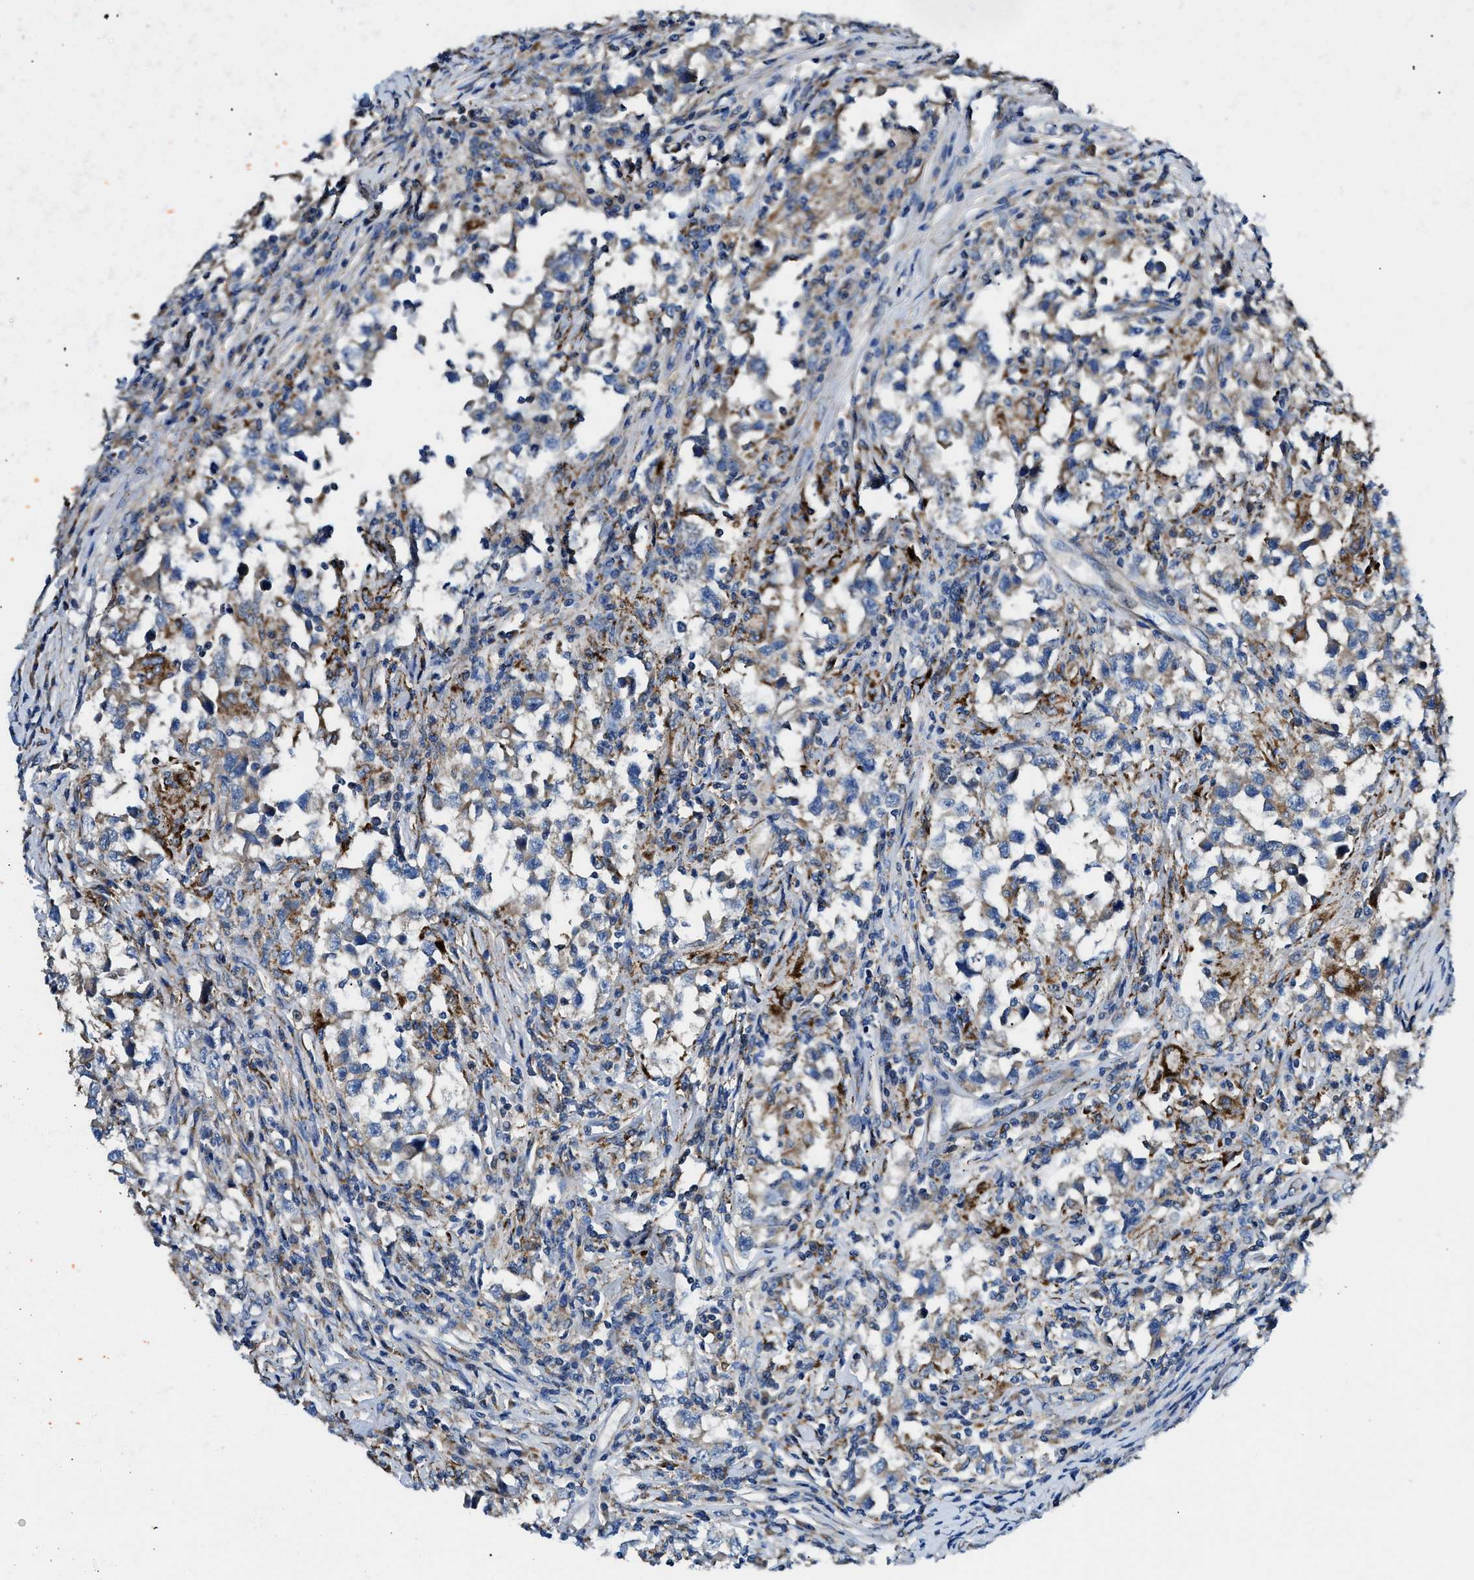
{"staining": {"intensity": "weak", "quantity": "<25%", "location": "cytoplasmic/membranous"}, "tissue": "testis cancer", "cell_type": "Tumor cells", "image_type": "cancer", "snomed": [{"axis": "morphology", "description": "Carcinoma, Embryonal, NOS"}, {"axis": "topography", "description": "Testis"}], "caption": "The image reveals no staining of tumor cells in testis cancer.", "gene": "CDK15", "patient": {"sex": "male", "age": 21}}